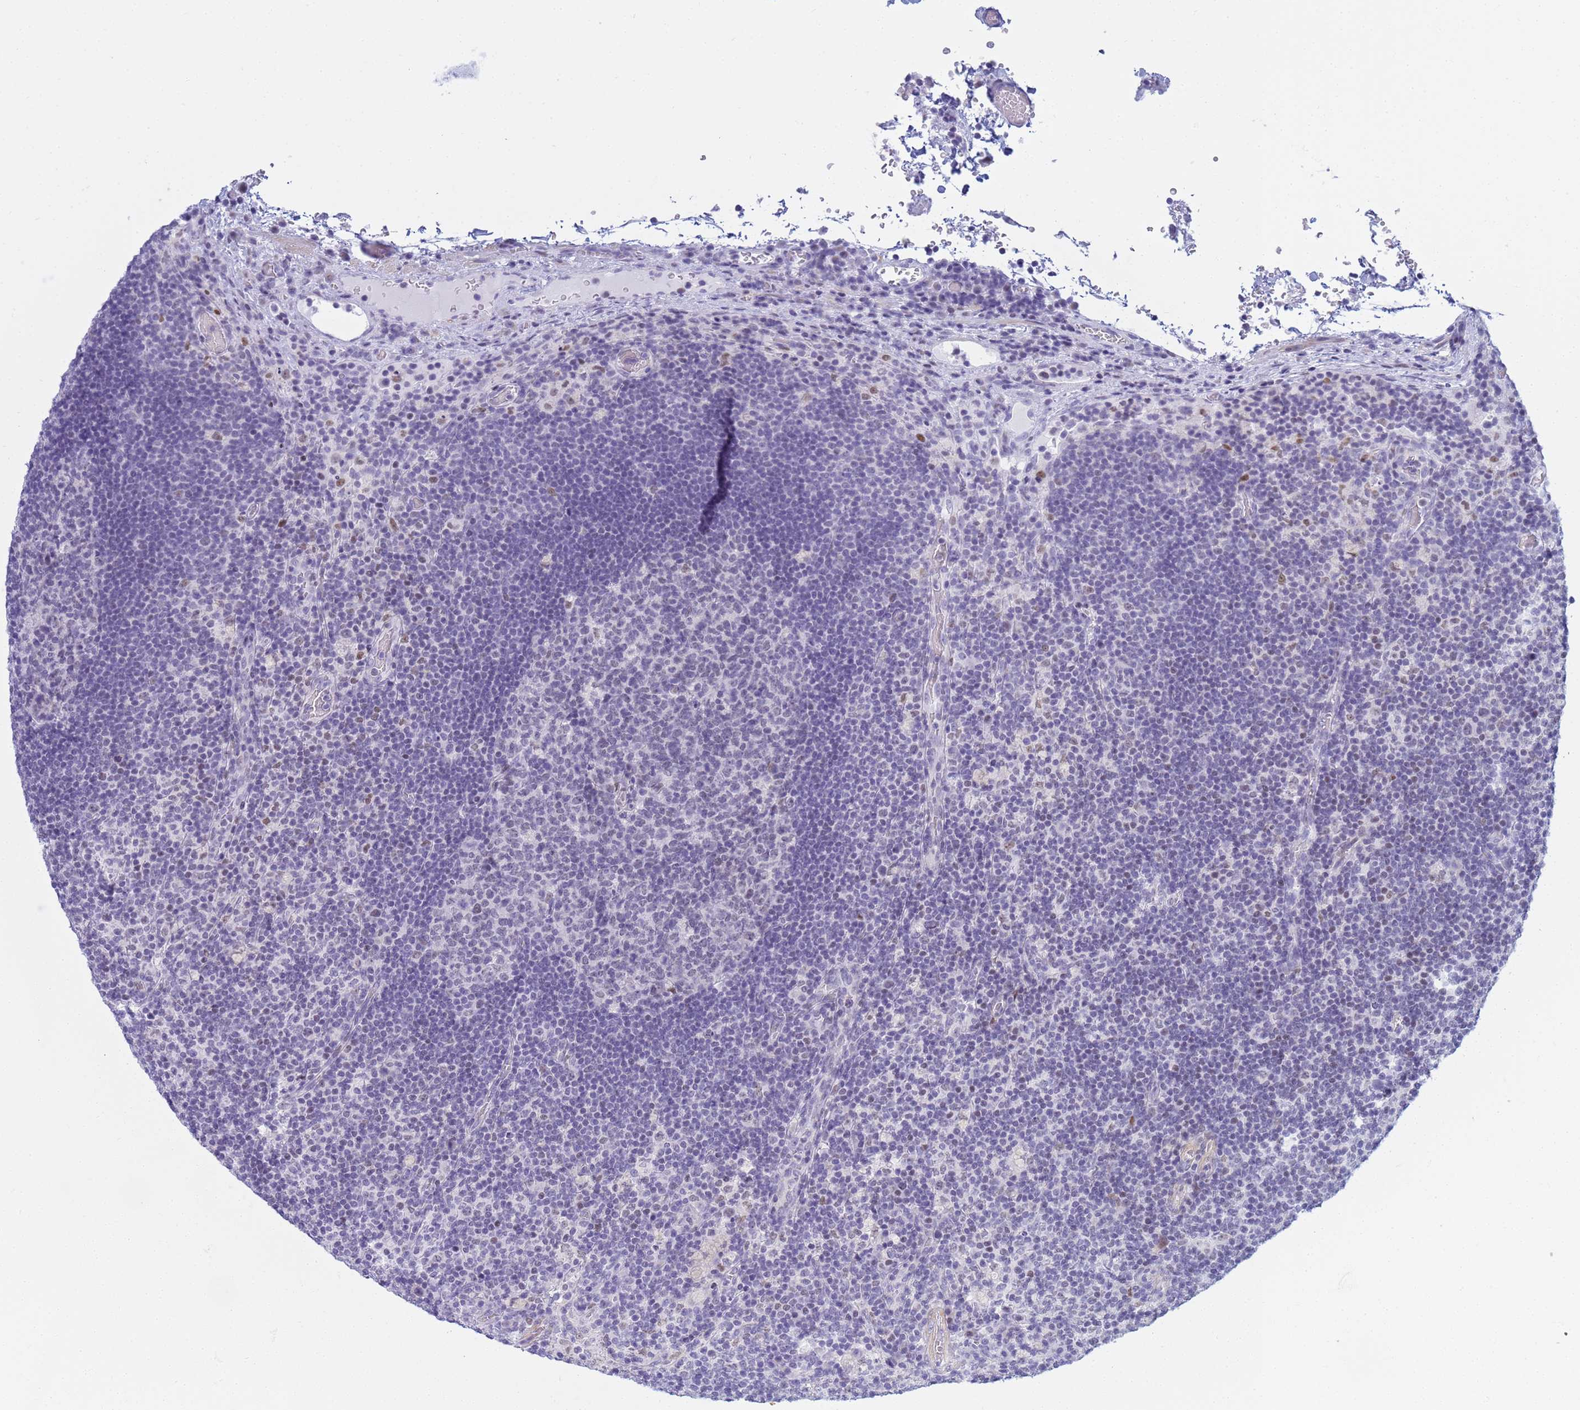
{"staining": {"intensity": "negative", "quantity": "none", "location": "none"}, "tissue": "lymph node", "cell_type": "Germinal center cells", "image_type": "normal", "snomed": [{"axis": "morphology", "description": "Normal tissue, NOS"}, {"axis": "topography", "description": "Lymph node"}], "caption": "An immunohistochemistry image of unremarkable lymph node is shown. There is no staining in germinal center cells of lymph node. The staining was performed using DAB to visualize the protein expression in brown, while the nuclei were stained in blue with hematoxylin (Magnification: 20x).", "gene": "SNX20", "patient": {"sex": "male", "age": 58}}